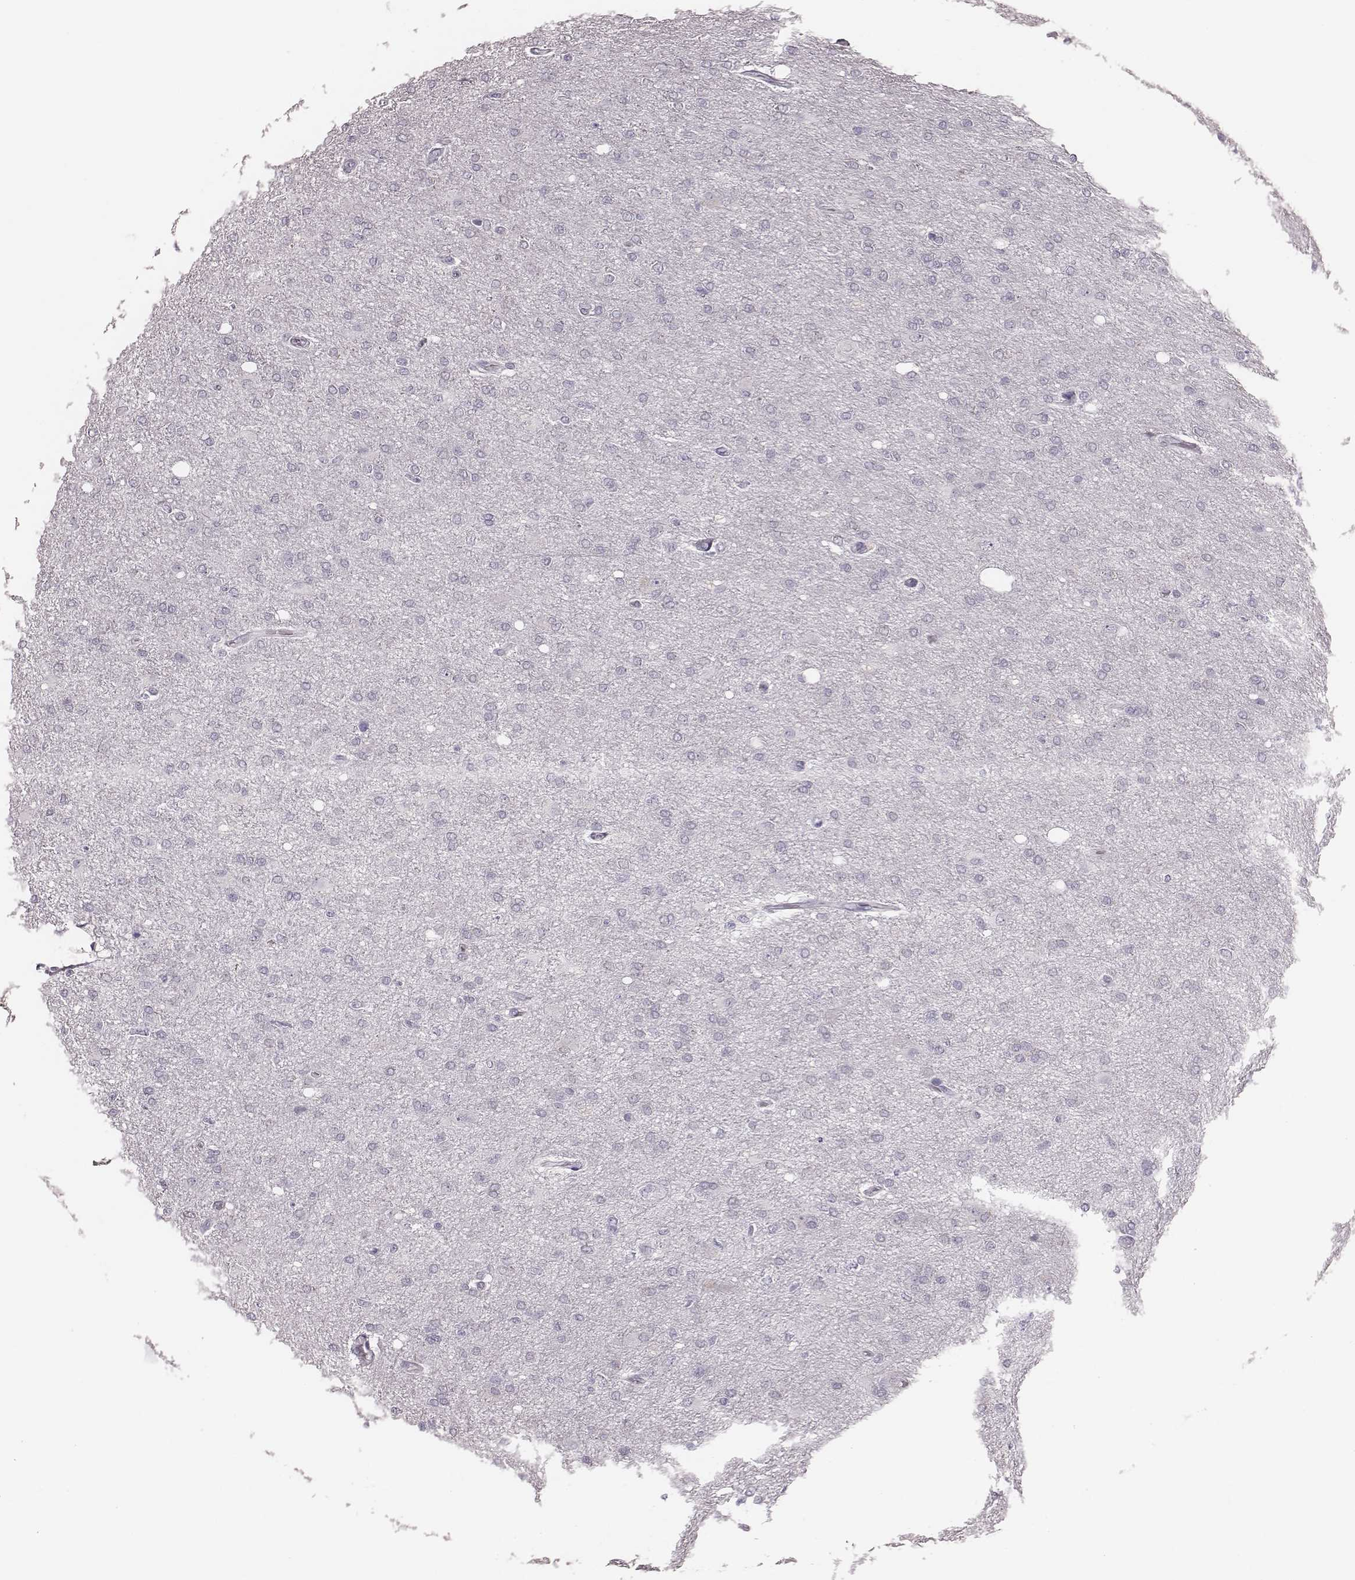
{"staining": {"intensity": "negative", "quantity": "none", "location": "none"}, "tissue": "glioma", "cell_type": "Tumor cells", "image_type": "cancer", "snomed": [{"axis": "morphology", "description": "Glioma, malignant, High grade"}, {"axis": "topography", "description": "Cerebral cortex"}], "caption": "The immunohistochemistry histopathology image has no significant staining in tumor cells of malignant glioma (high-grade) tissue.", "gene": "KRT74", "patient": {"sex": "male", "age": 70}}